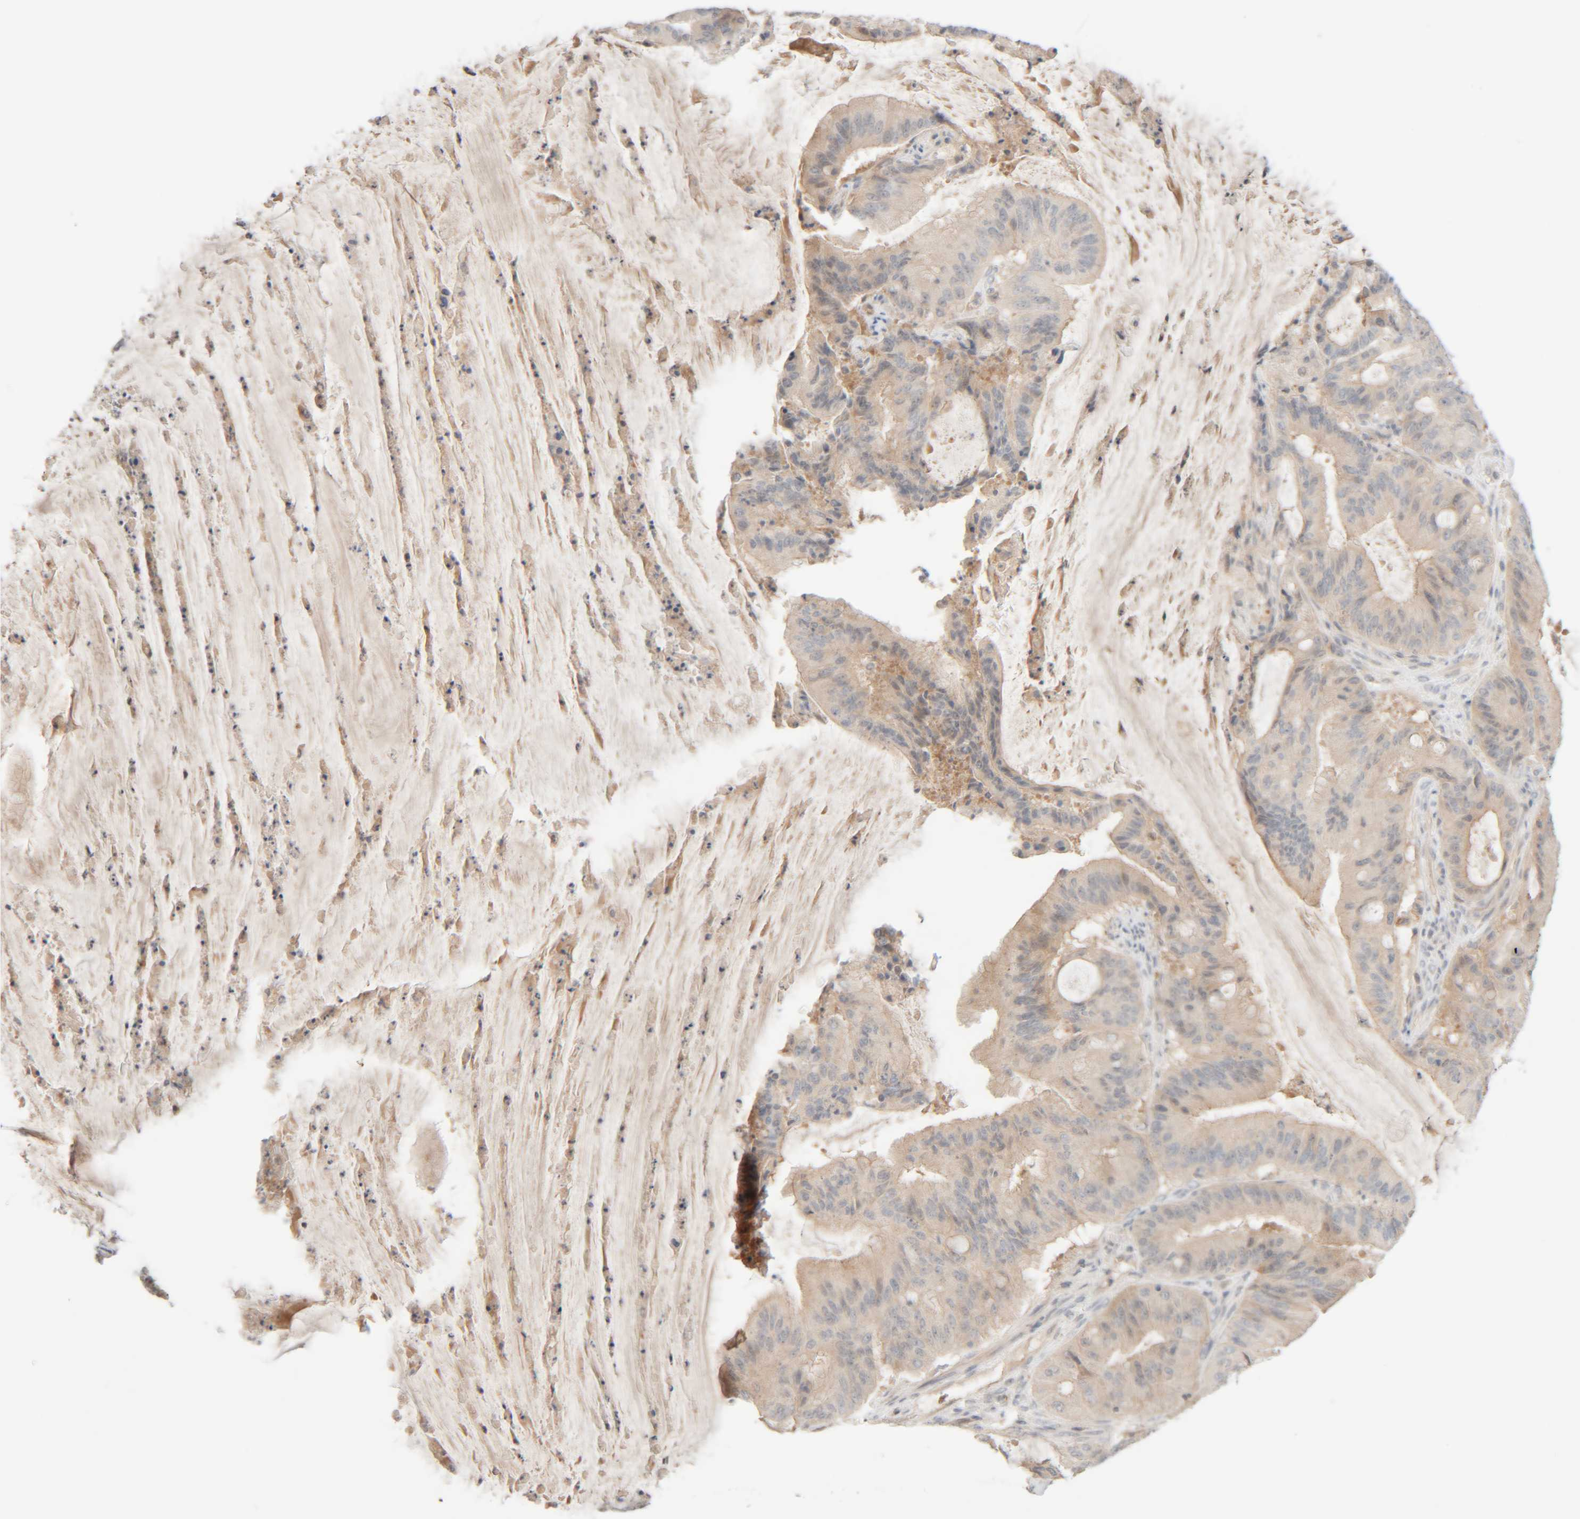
{"staining": {"intensity": "weak", "quantity": "<25%", "location": "cytoplasmic/membranous"}, "tissue": "liver cancer", "cell_type": "Tumor cells", "image_type": "cancer", "snomed": [{"axis": "morphology", "description": "Normal tissue, NOS"}, {"axis": "morphology", "description": "Cholangiocarcinoma"}, {"axis": "topography", "description": "Liver"}, {"axis": "topography", "description": "Peripheral nerve tissue"}], "caption": "IHC image of neoplastic tissue: human liver cancer (cholangiocarcinoma) stained with DAB reveals no significant protein staining in tumor cells.", "gene": "CHKA", "patient": {"sex": "female", "age": 73}}